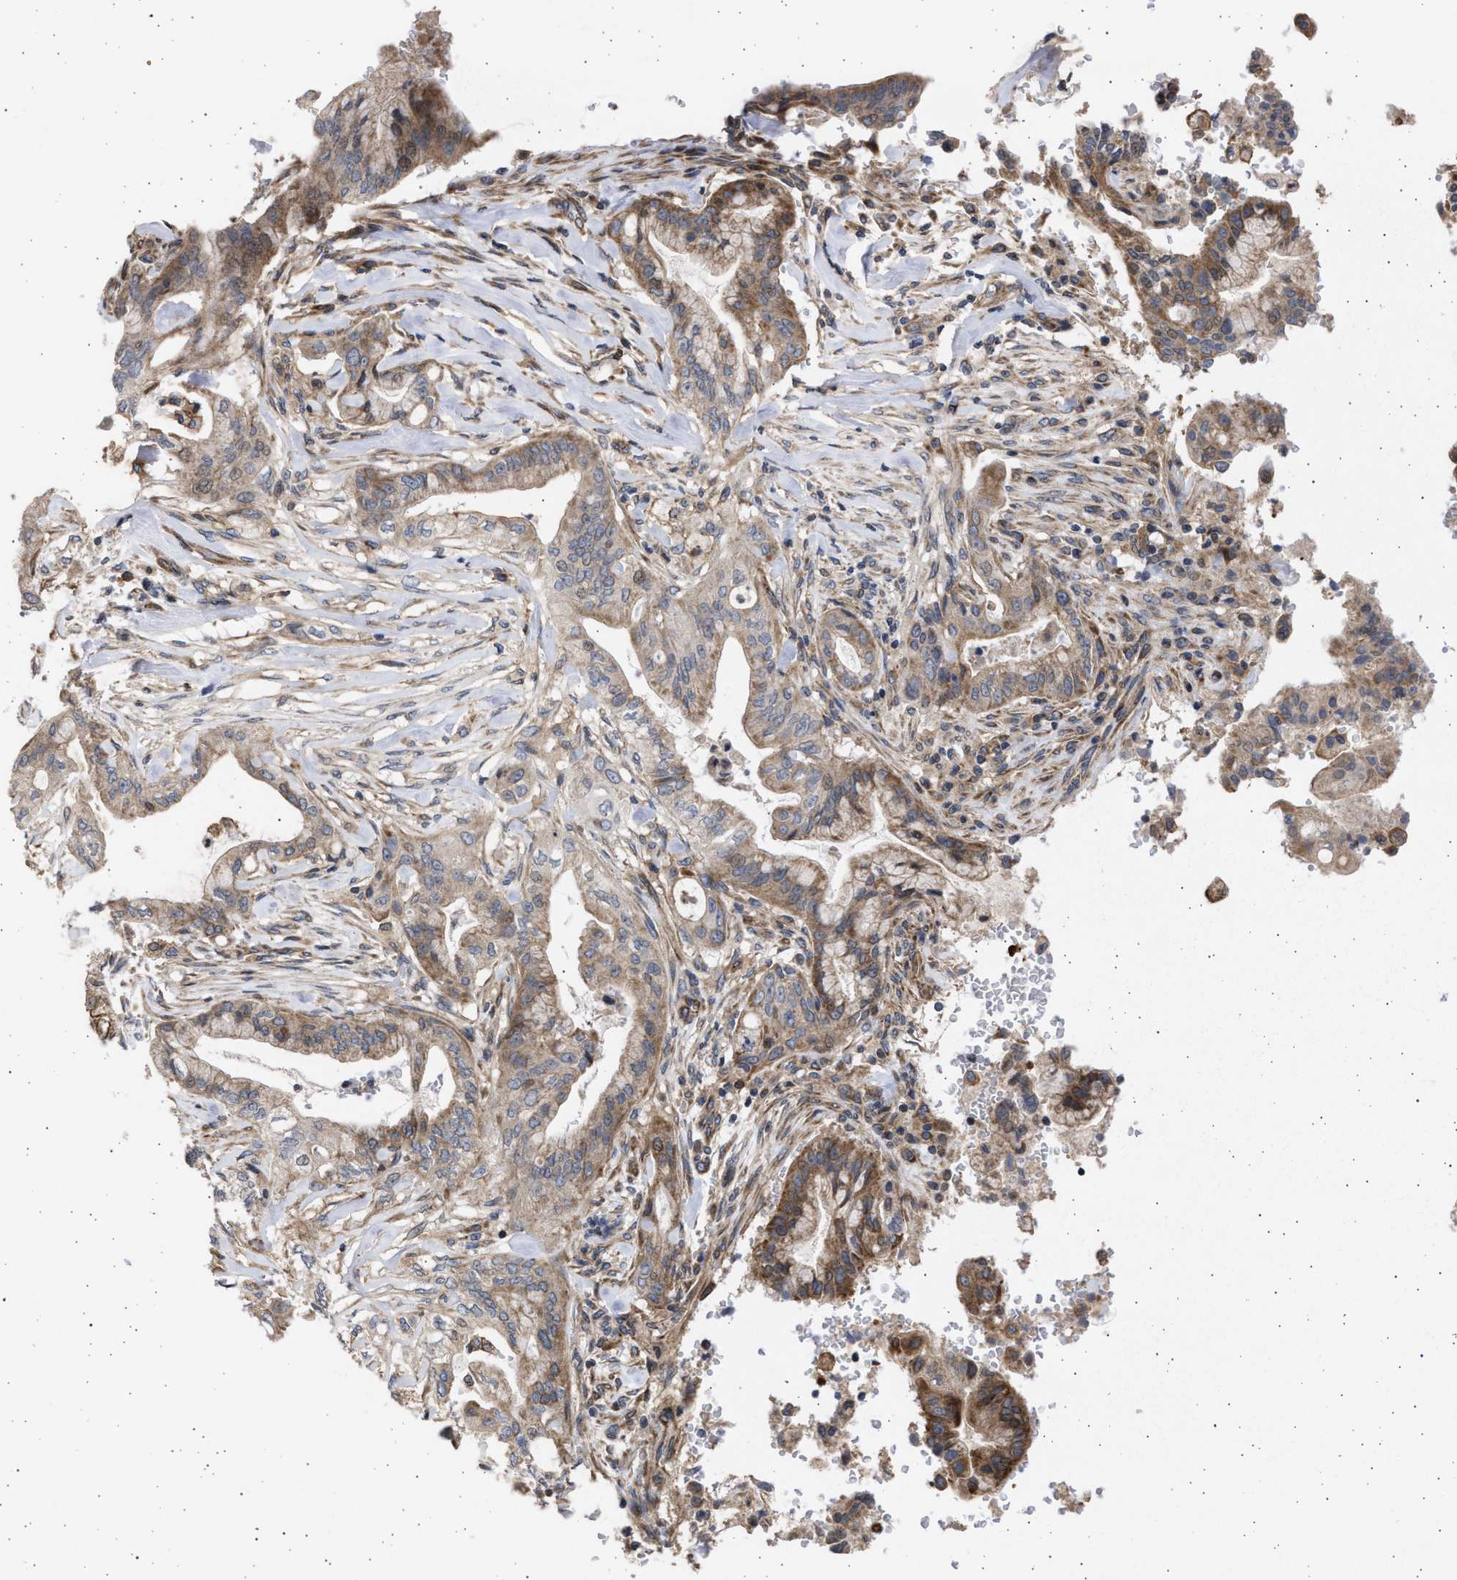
{"staining": {"intensity": "moderate", "quantity": ">75%", "location": "cytoplasmic/membranous"}, "tissue": "pancreatic cancer", "cell_type": "Tumor cells", "image_type": "cancer", "snomed": [{"axis": "morphology", "description": "Adenocarcinoma, NOS"}, {"axis": "topography", "description": "Pancreas"}], "caption": "Pancreatic adenocarcinoma stained for a protein (brown) displays moderate cytoplasmic/membranous positive expression in approximately >75% of tumor cells.", "gene": "TTC19", "patient": {"sex": "female", "age": 73}}